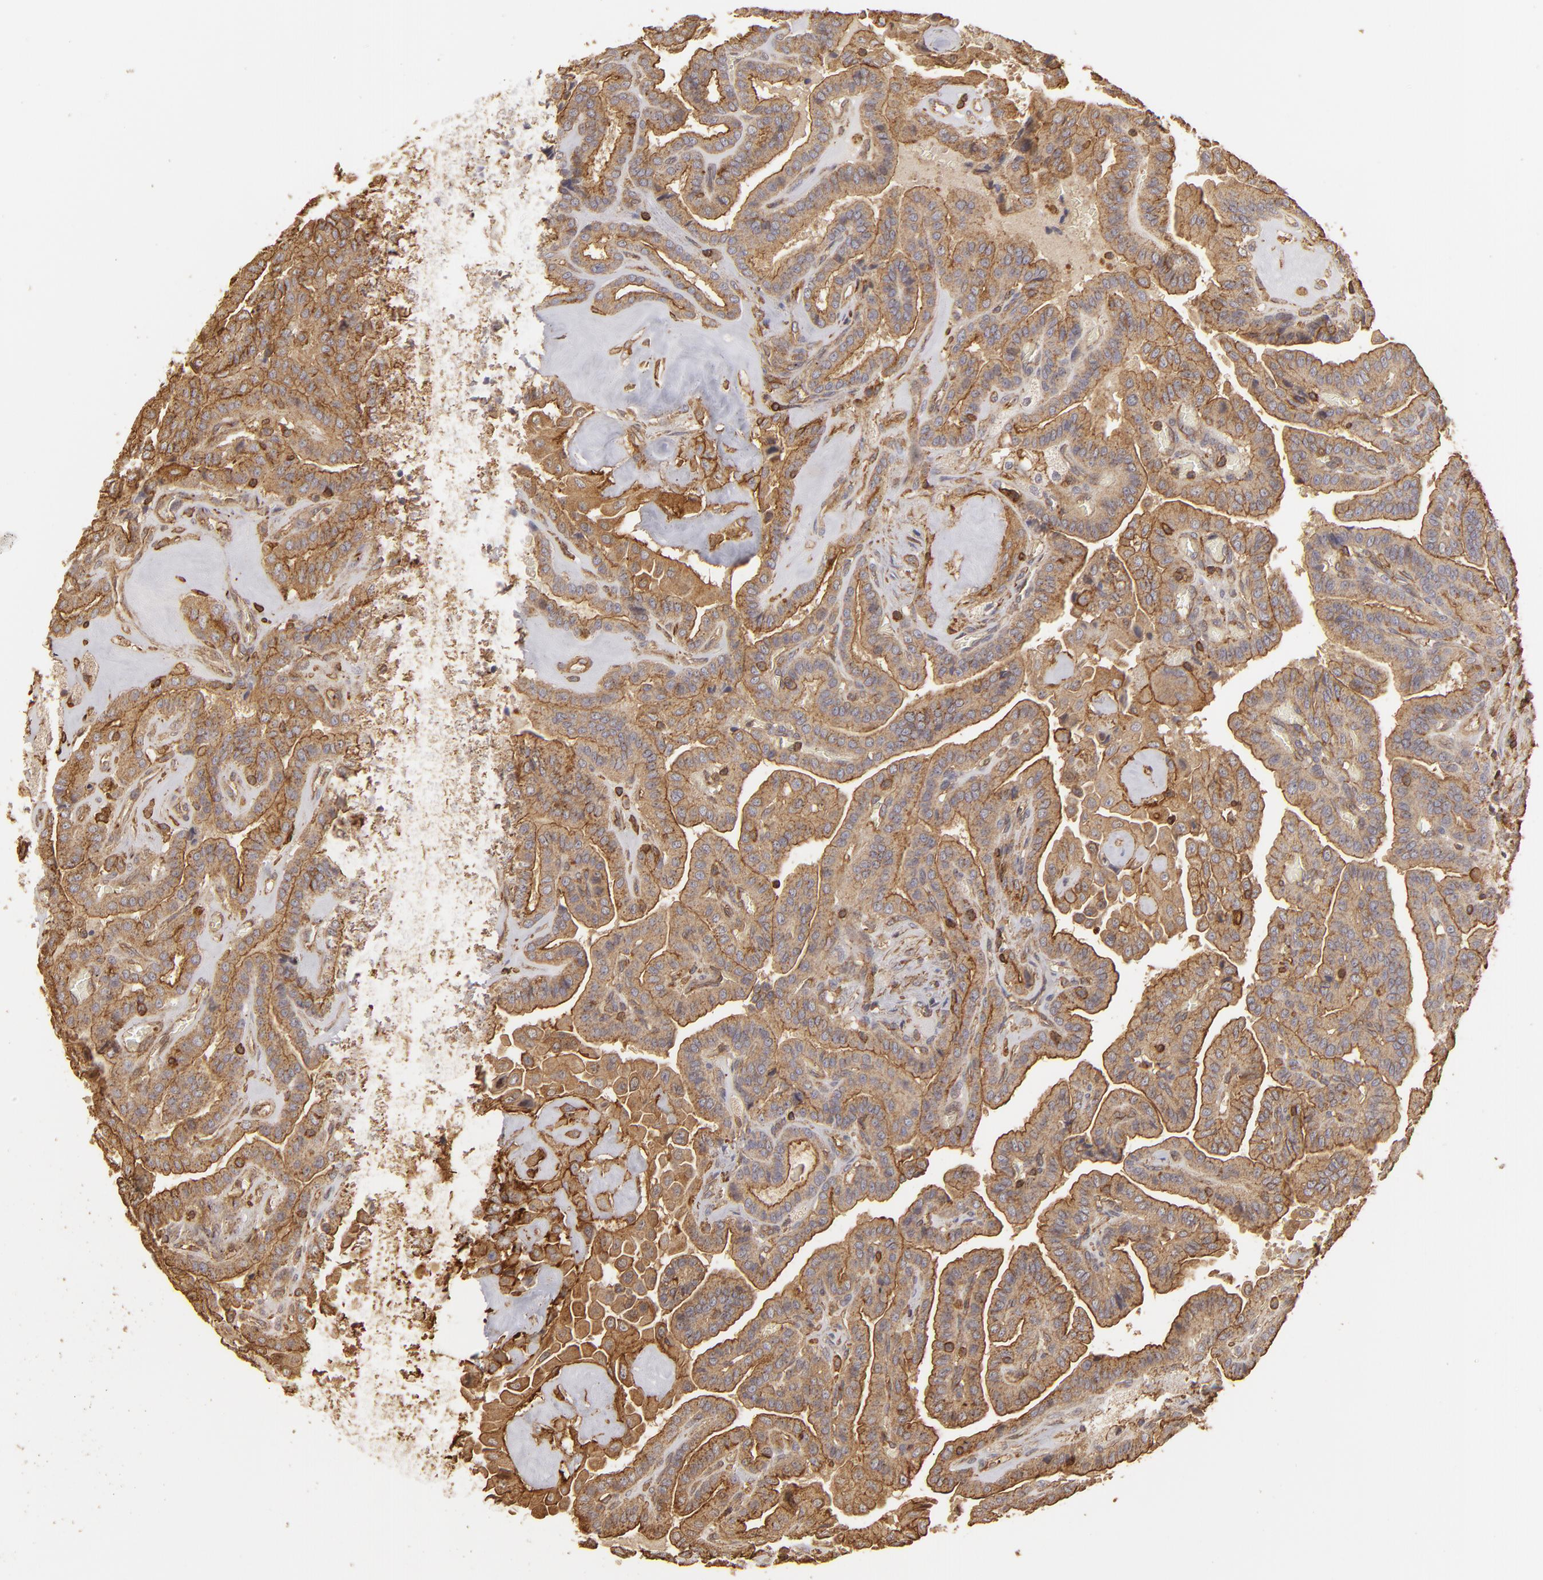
{"staining": {"intensity": "moderate", "quantity": ">75%", "location": "cytoplasmic/membranous"}, "tissue": "thyroid cancer", "cell_type": "Tumor cells", "image_type": "cancer", "snomed": [{"axis": "morphology", "description": "Papillary adenocarcinoma, NOS"}, {"axis": "topography", "description": "Thyroid gland"}], "caption": "IHC of human papillary adenocarcinoma (thyroid) displays medium levels of moderate cytoplasmic/membranous positivity in about >75% of tumor cells.", "gene": "ACTB", "patient": {"sex": "male", "age": 87}}